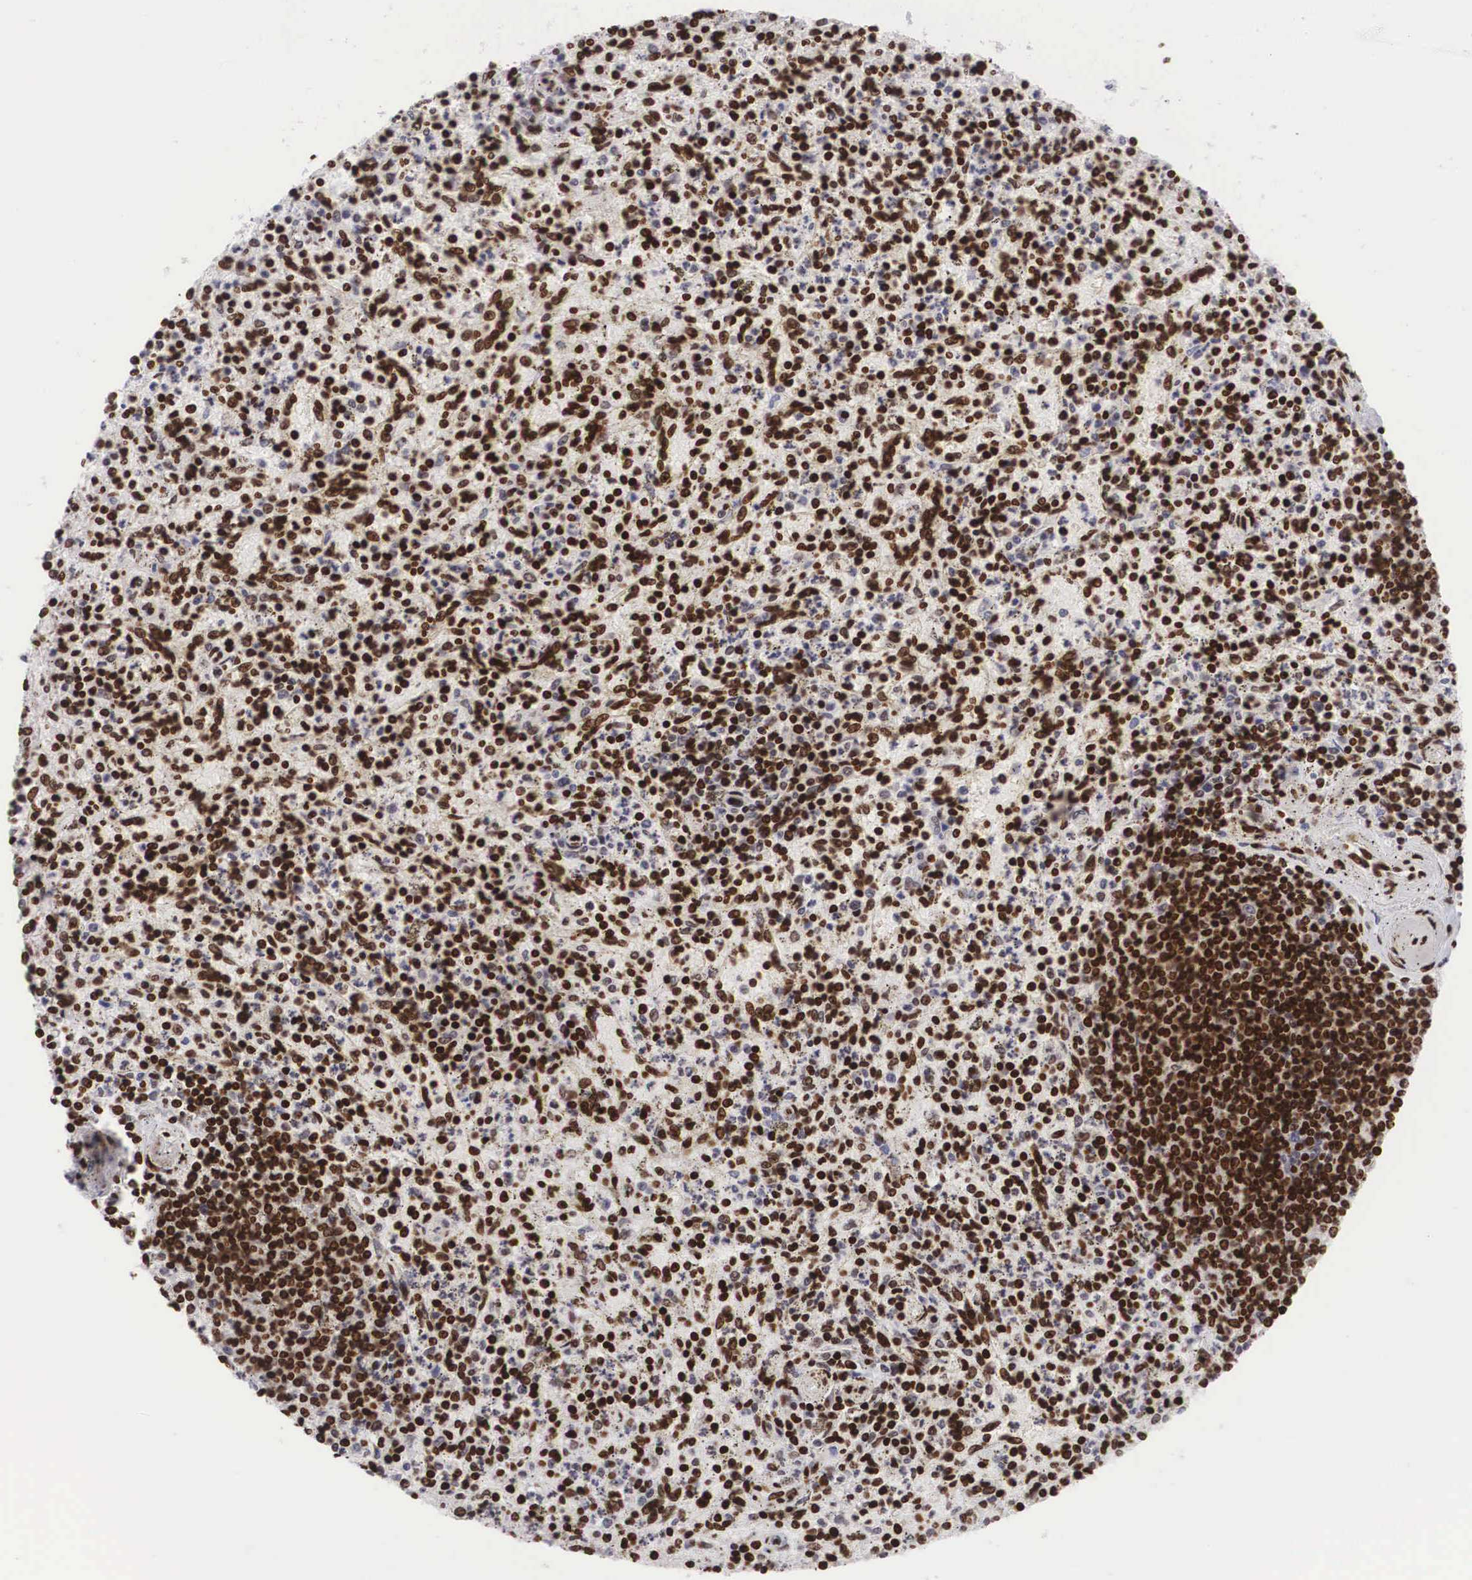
{"staining": {"intensity": "strong", "quantity": ">75%", "location": "nuclear"}, "tissue": "spleen", "cell_type": "Cells in red pulp", "image_type": "normal", "snomed": [{"axis": "morphology", "description": "Normal tissue, NOS"}, {"axis": "topography", "description": "Spleen"}], "caption": "IHC staining of normal spleen, which demonstrates high levels of strong nuclear staining in about >75% of cells in red pulp indicating strong nuclear protein staining. The staining was performed using DAB (brown) for protein detection and nuclei were counterstained in hematoxylin (blue).", "gene": "MECP2", "patient": {"sex": "male", "age": 72}}